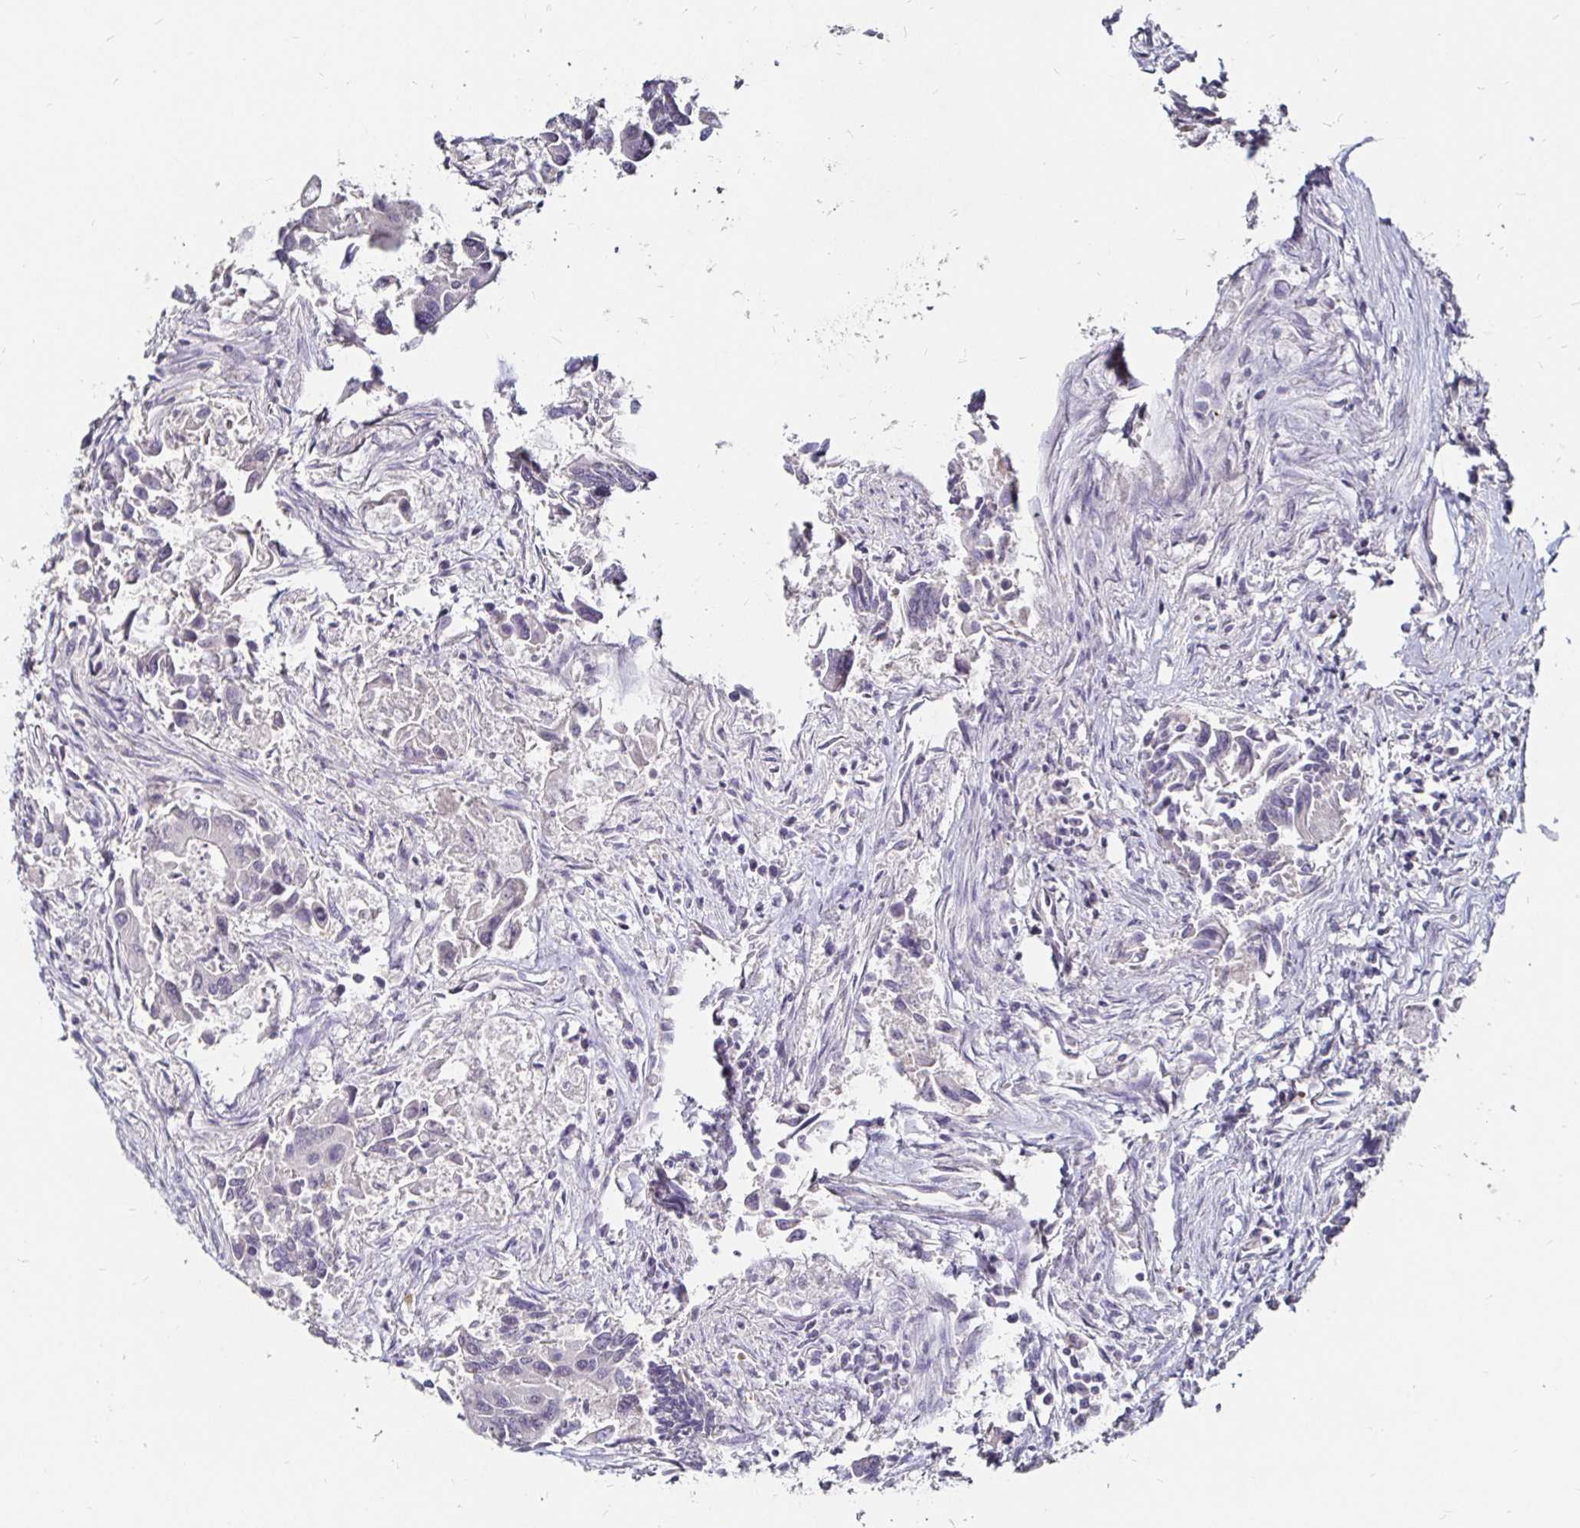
{"staining": {"intensity": "negative", "quantity": "none", "location": "none"}, "tissue": "colorectal cancer", "cell_type": "Tumor cells", "image_type": "cancer", "snomed": [{"axis": "morphology", "description": "Adenocarcinoma, NOS"}, {"axis": "topography", "description": "Colon"}], "caption": "Tumor cells are negative for brown protein staining in colorectal cancer (adenocarcinoma).", "gene": "FAIM2", "patient": {"sex": "female", "age": 67}}